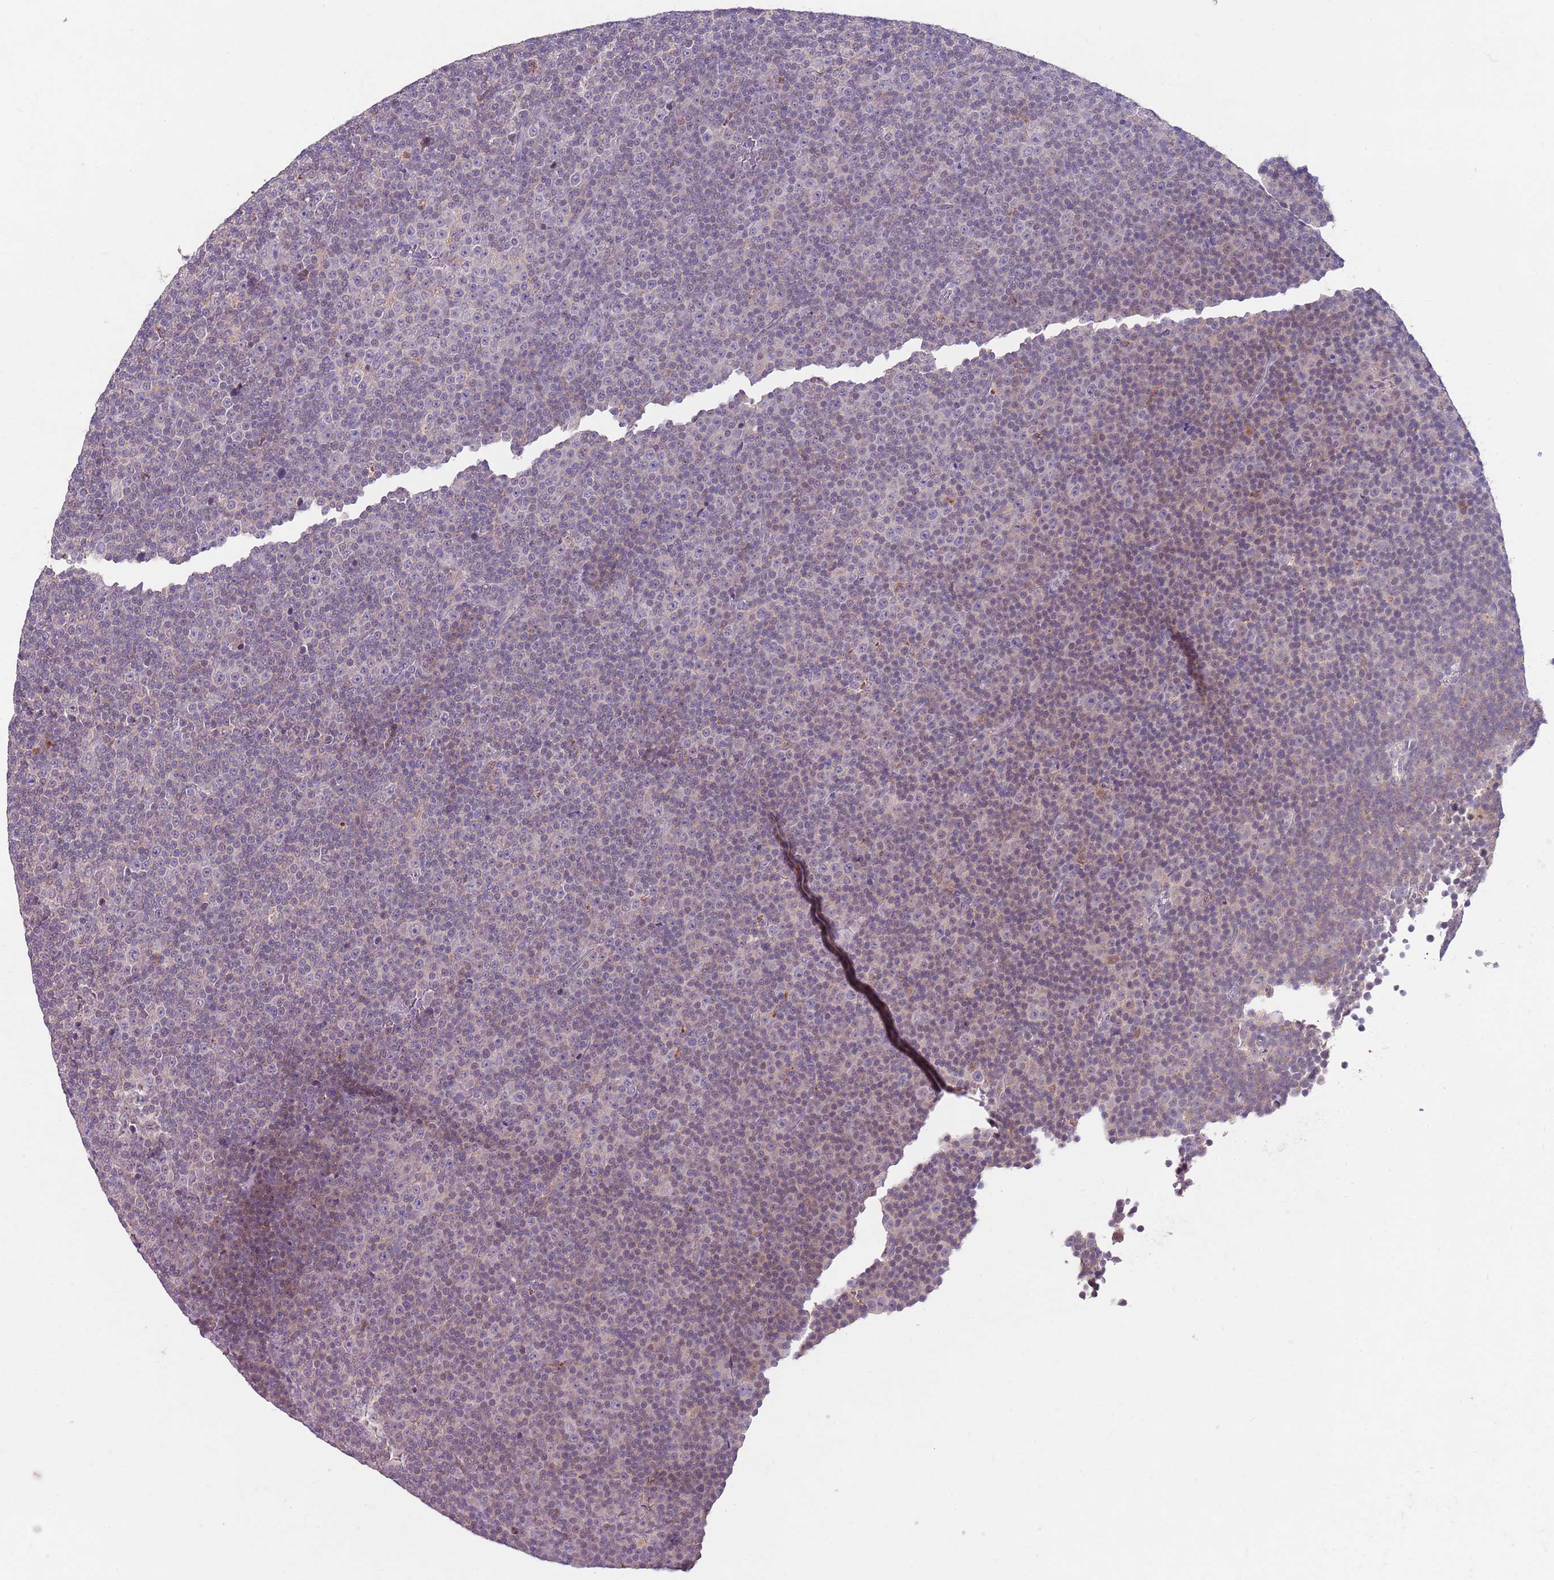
{"staining": {"intensity": "negative", "quantity": "none", "location": "none"}, "tissue": "lymphoma", "cell_type": "Tumor cells", "image_type": "cancer", "snomed": [{"axis": "morphology", "description": "Malignant lymphoma, non-Hodgkin's type, Low grade"}, {"axis": "topography", "description": "Lymph node"}], "caption": "Immunohistochemistry photomicrograph of human lymphoma stained for a protein (brown), which reveals no expression in tumor cells. The staining was performed using DAB (3,3'-diaminobenzidine) to visualize the protein expression in brown, while the nuclei were stained in blue with hematoxylin (Magnification: 20x).", "gene": "NRDE2", "patient": {"sex": "female", "age": 67}}